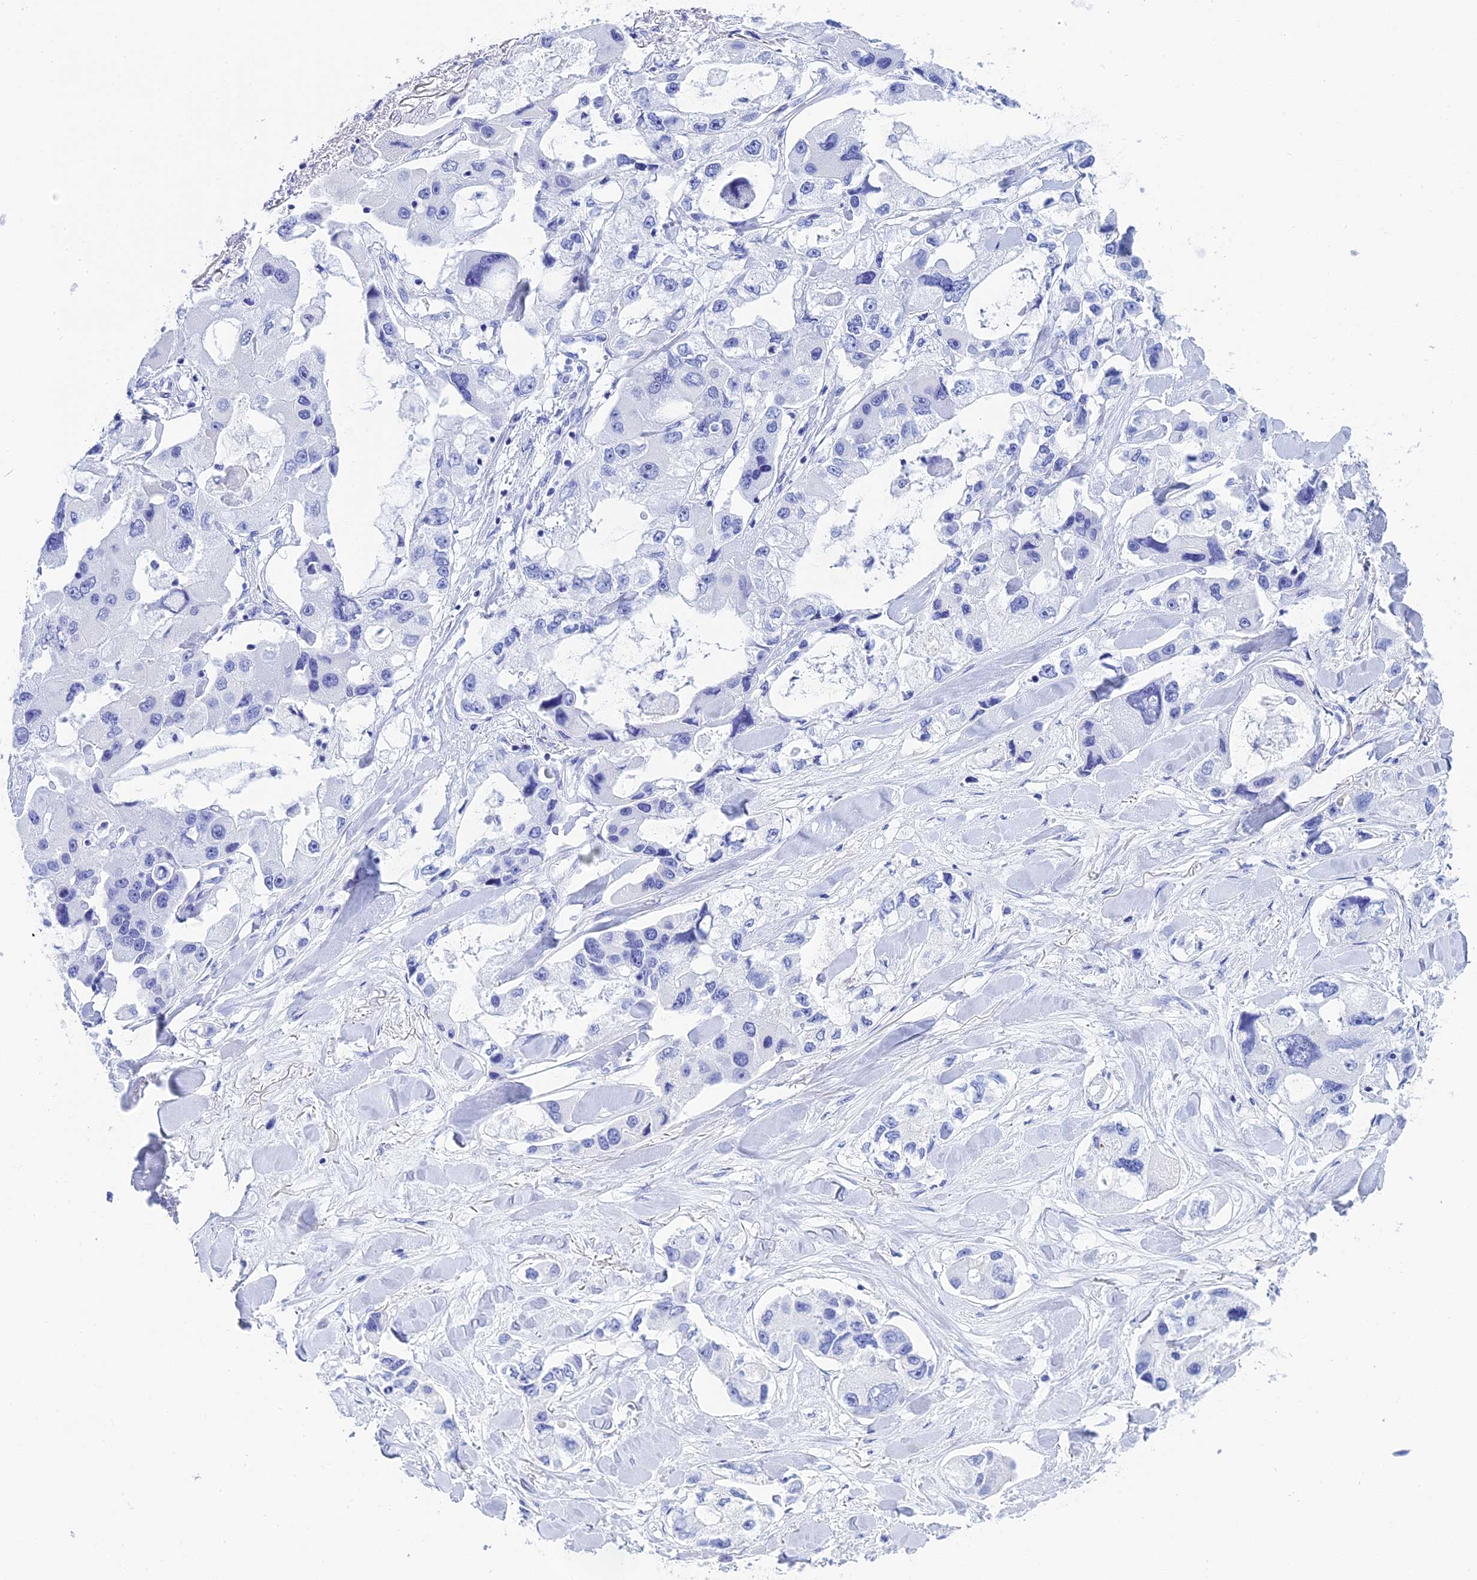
{"staining": {"intensity": "negative", "quantity": "none", "location": "none"}, "tissue": "lung cancer", "cell_type": "Tumor cells", "image_type": "cancer", "snomed": [{"axis": "morphology", "description": "Adenocarcinoma, NOS"}, {"axis": "topography", "description": "Lung"}], "caption": "A photomicrograph of human lung cancer is negative for staining in tumor cells.", "gene": "TEX101", "patient": {"sex": "female", "age": 54}}